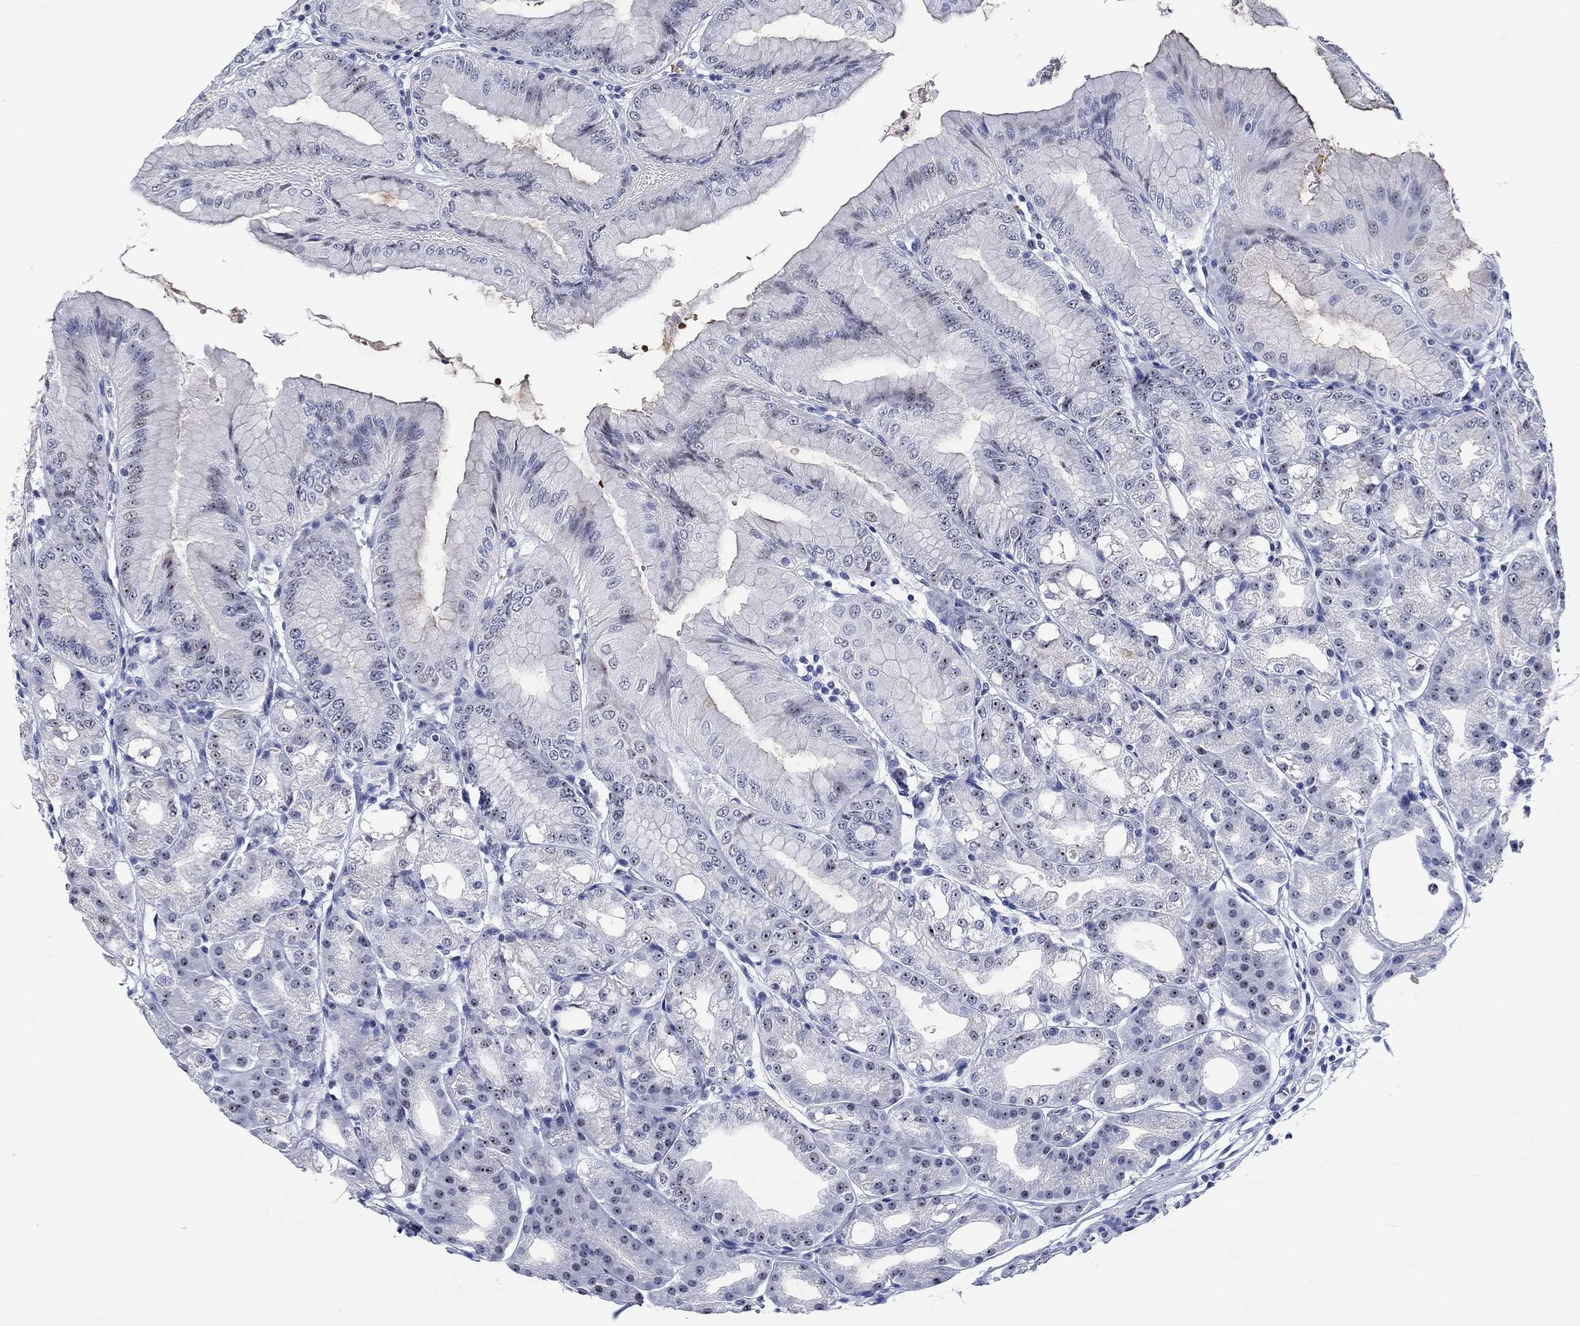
{"staining": {"intensity": "strong", "quantity": "25%-75%", "location": "nuclear"}, "tissue": "stomach", "cell_type": "Glandular cells", "image_type": "normal", "snomed": [{"axis": "morphology", "description": "Normal tissue, NOS"}, {"axis": "topography", "description": "Stomach"}], "caption": "This is a histology image of immunohistochemistry (IHC) staining of unremarkable stomach, which shows strong positivity in the nuclear of glandular cells.", "gene": "ZNF446", "patient": {"sex": "male", "age": 71}}